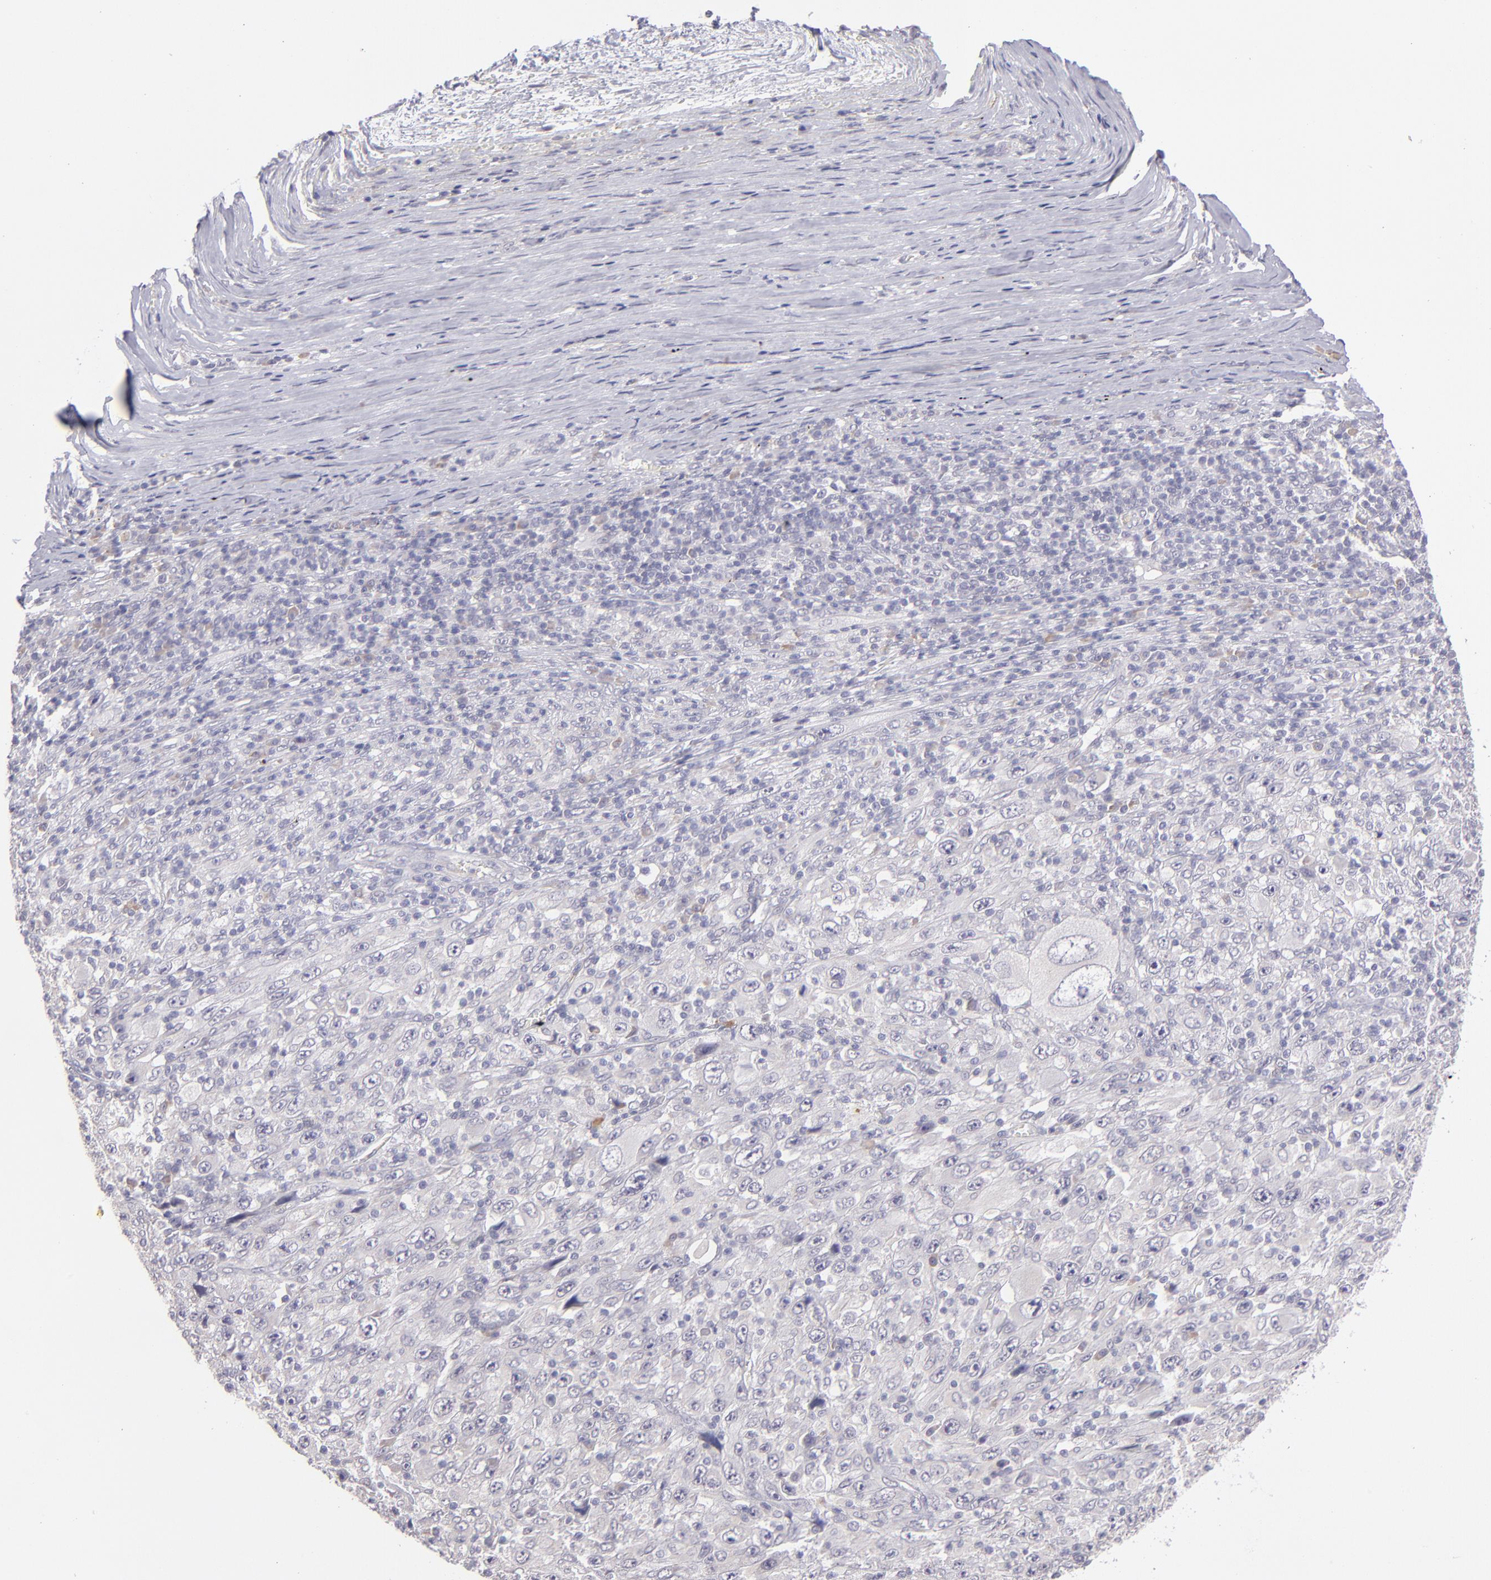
{"staining": {"intensity": "negative", "quantity": "none", "location": "none"}, "tissue": "melanoma", "cell_type": "Tumor cells", "image_type": "cancer", "snomed": [{"axis": "morphology", "description": "Malignant melanoma, Metastatic site"}, {"axis": "topography", "description": "Skin"}], "caption": "A histopathology image of human melanoma is negative for staining in tumor cells.", "gene": "TRAF3", "patient": {"sex": "female", "age": 56}}